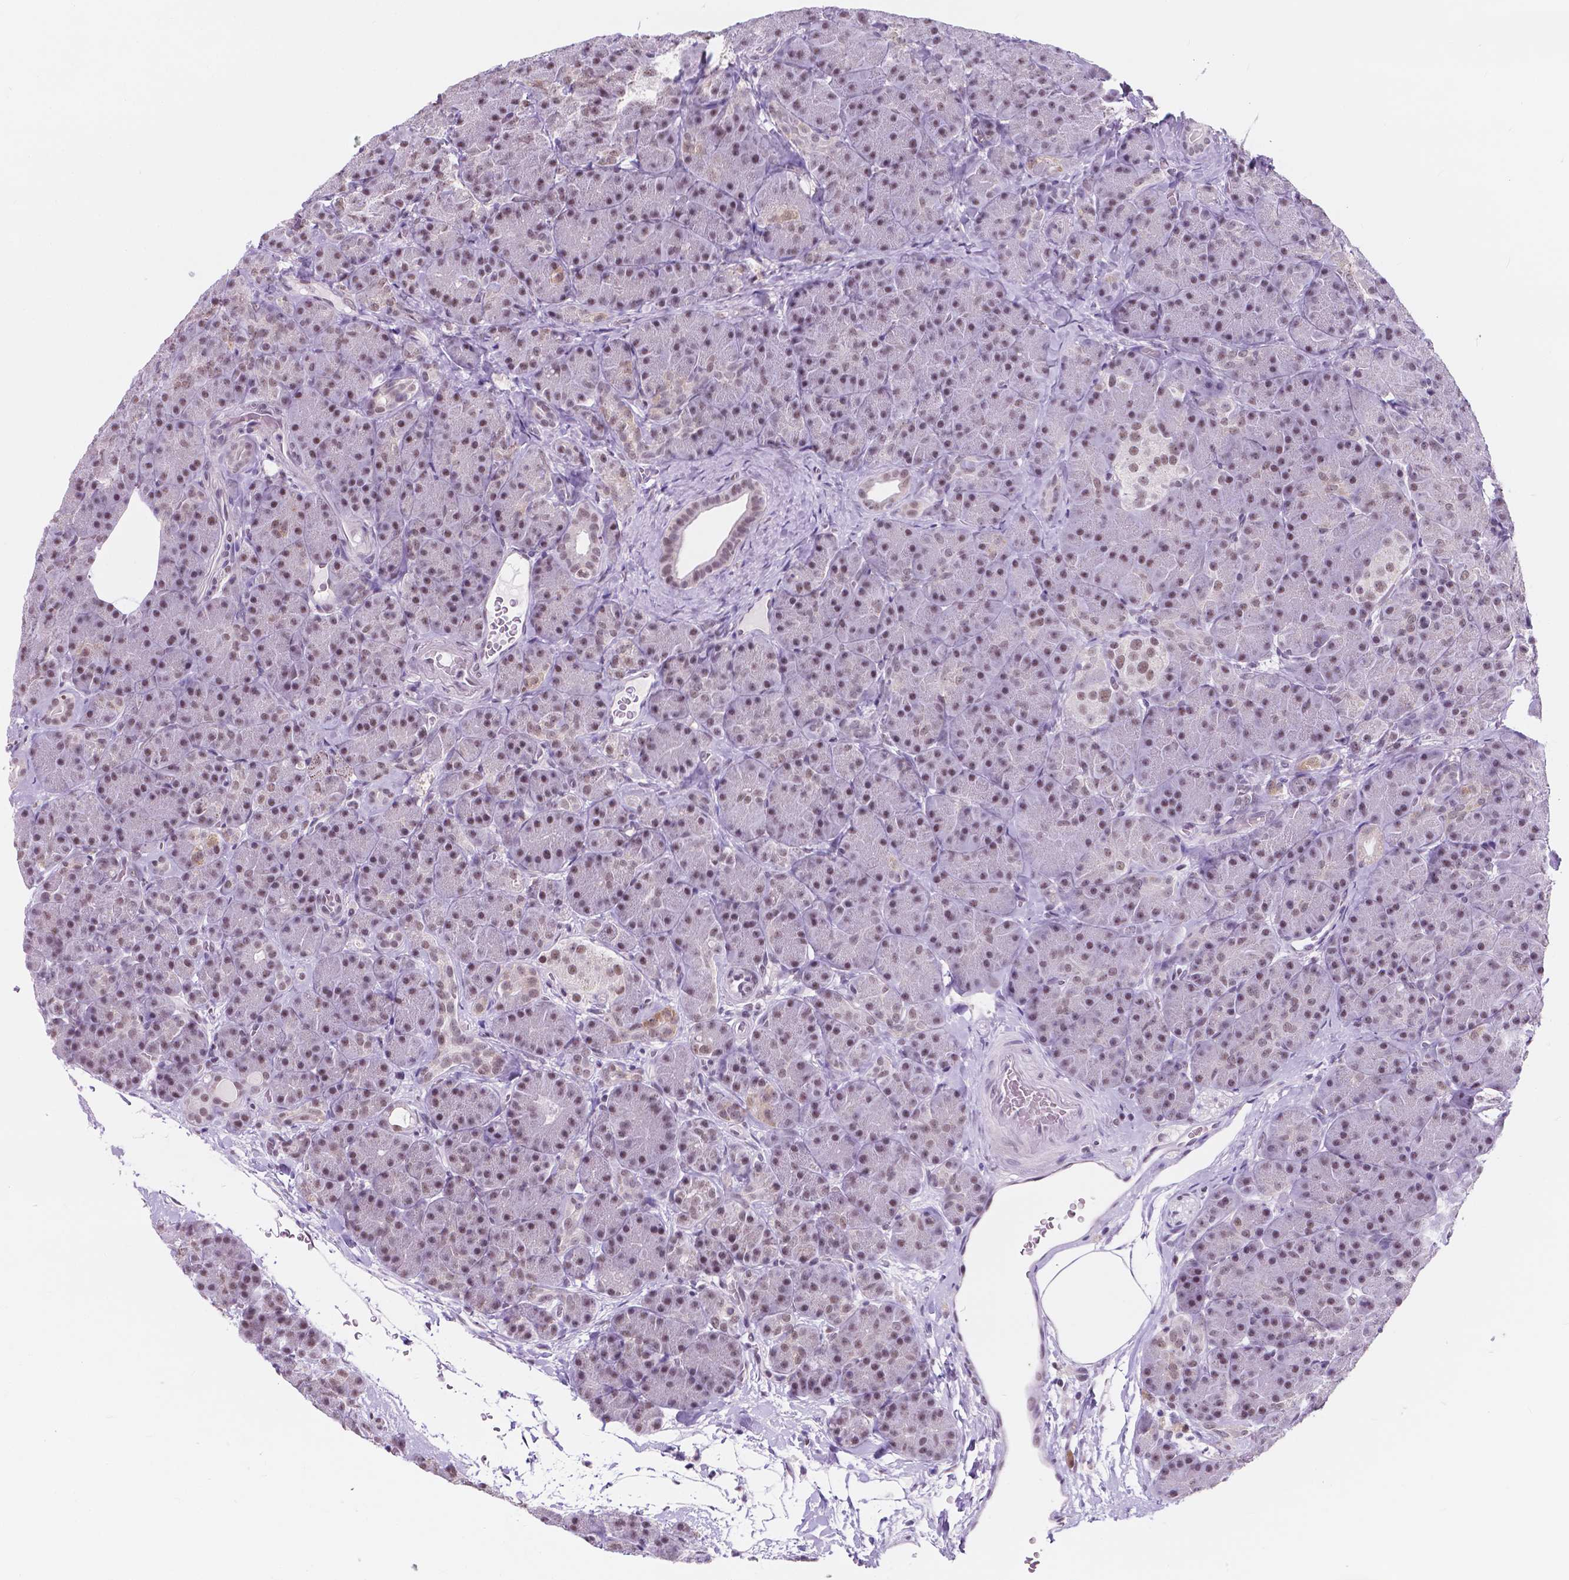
{"staining": {"intensity": "moderate", "quantity": "25%-75%", "location": "nuclear"}, "tissue": "pancreas", "cell_type": "Exocrine glandular cells", "image_type": "normal", "snomed": [{"axis": "morphology", "description": "Normal tissue, NOS"}, {"axis": "topography", "description": "Pancreas"}], "caption": "Immunohistochemical staining of unremarkable human pancreas demonstrates medium levels of moderate nuclear positivity in approximately 25%-75% of exocrine glandular cells. (Brightfield microscopy of DAB IHC at high magnification).", "gene": "BCAS2", "patient": {"sex": "male", "age": 57}}